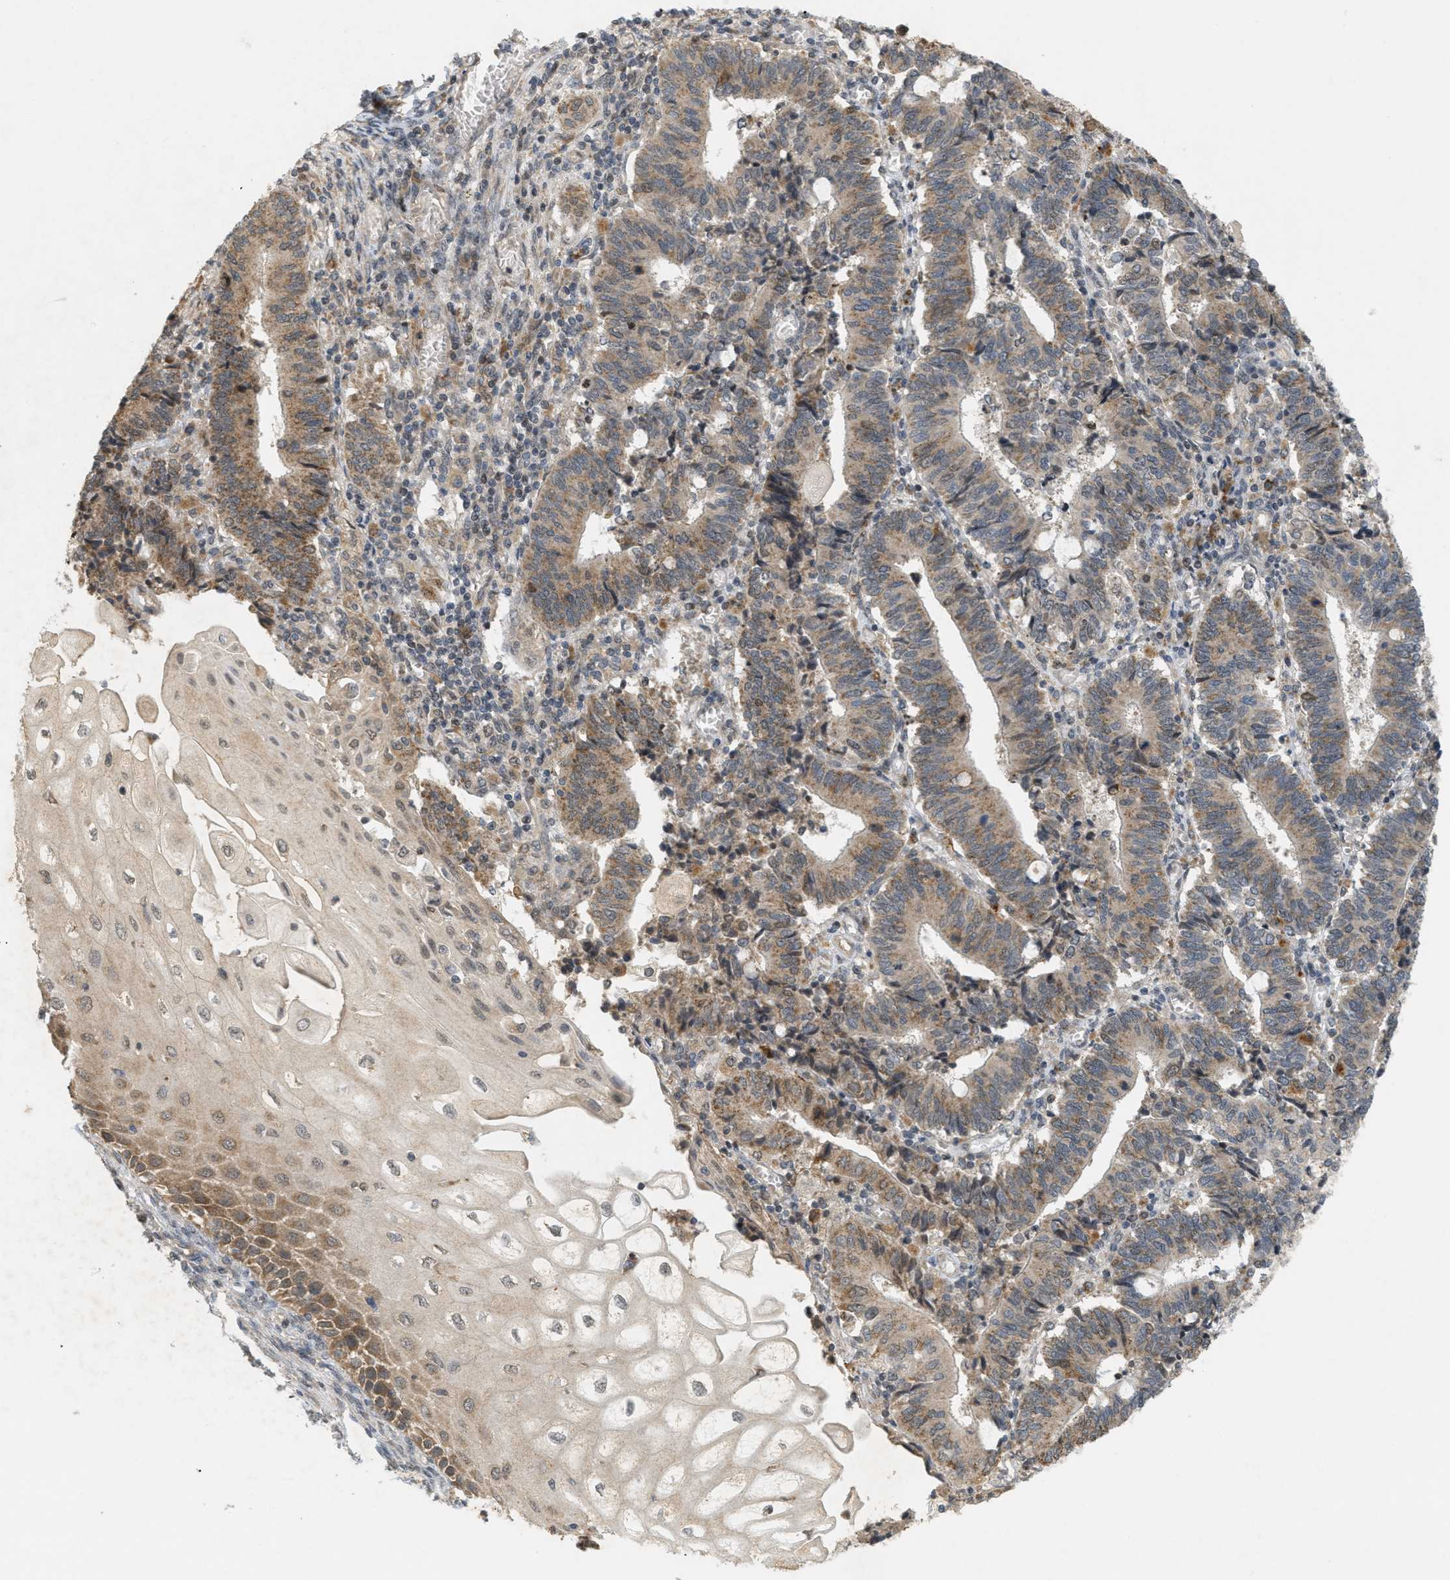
{"staining": {"intensity": "weak", "quantity": ">75%", "location": "cytoplasmic/membranous"}, "tissue": "cervical cancer", "cell_type": "Tumor cells", "image_type": "cancer", "snomed": [{"axis": "morphology", "description": "Adenocarcinoma, NOS"}, {"axis": "topography", "description": "Cervix"}], "caption": "About >75% of tumor cells in cervical cancer (adenocarcinoma) demonstrate weak cytoplasmic/membranous protein expression as visualized by brown immunohistochemical staining.", "gene": "PRKD1", "patient": {"sex": "female", "age": 44}}